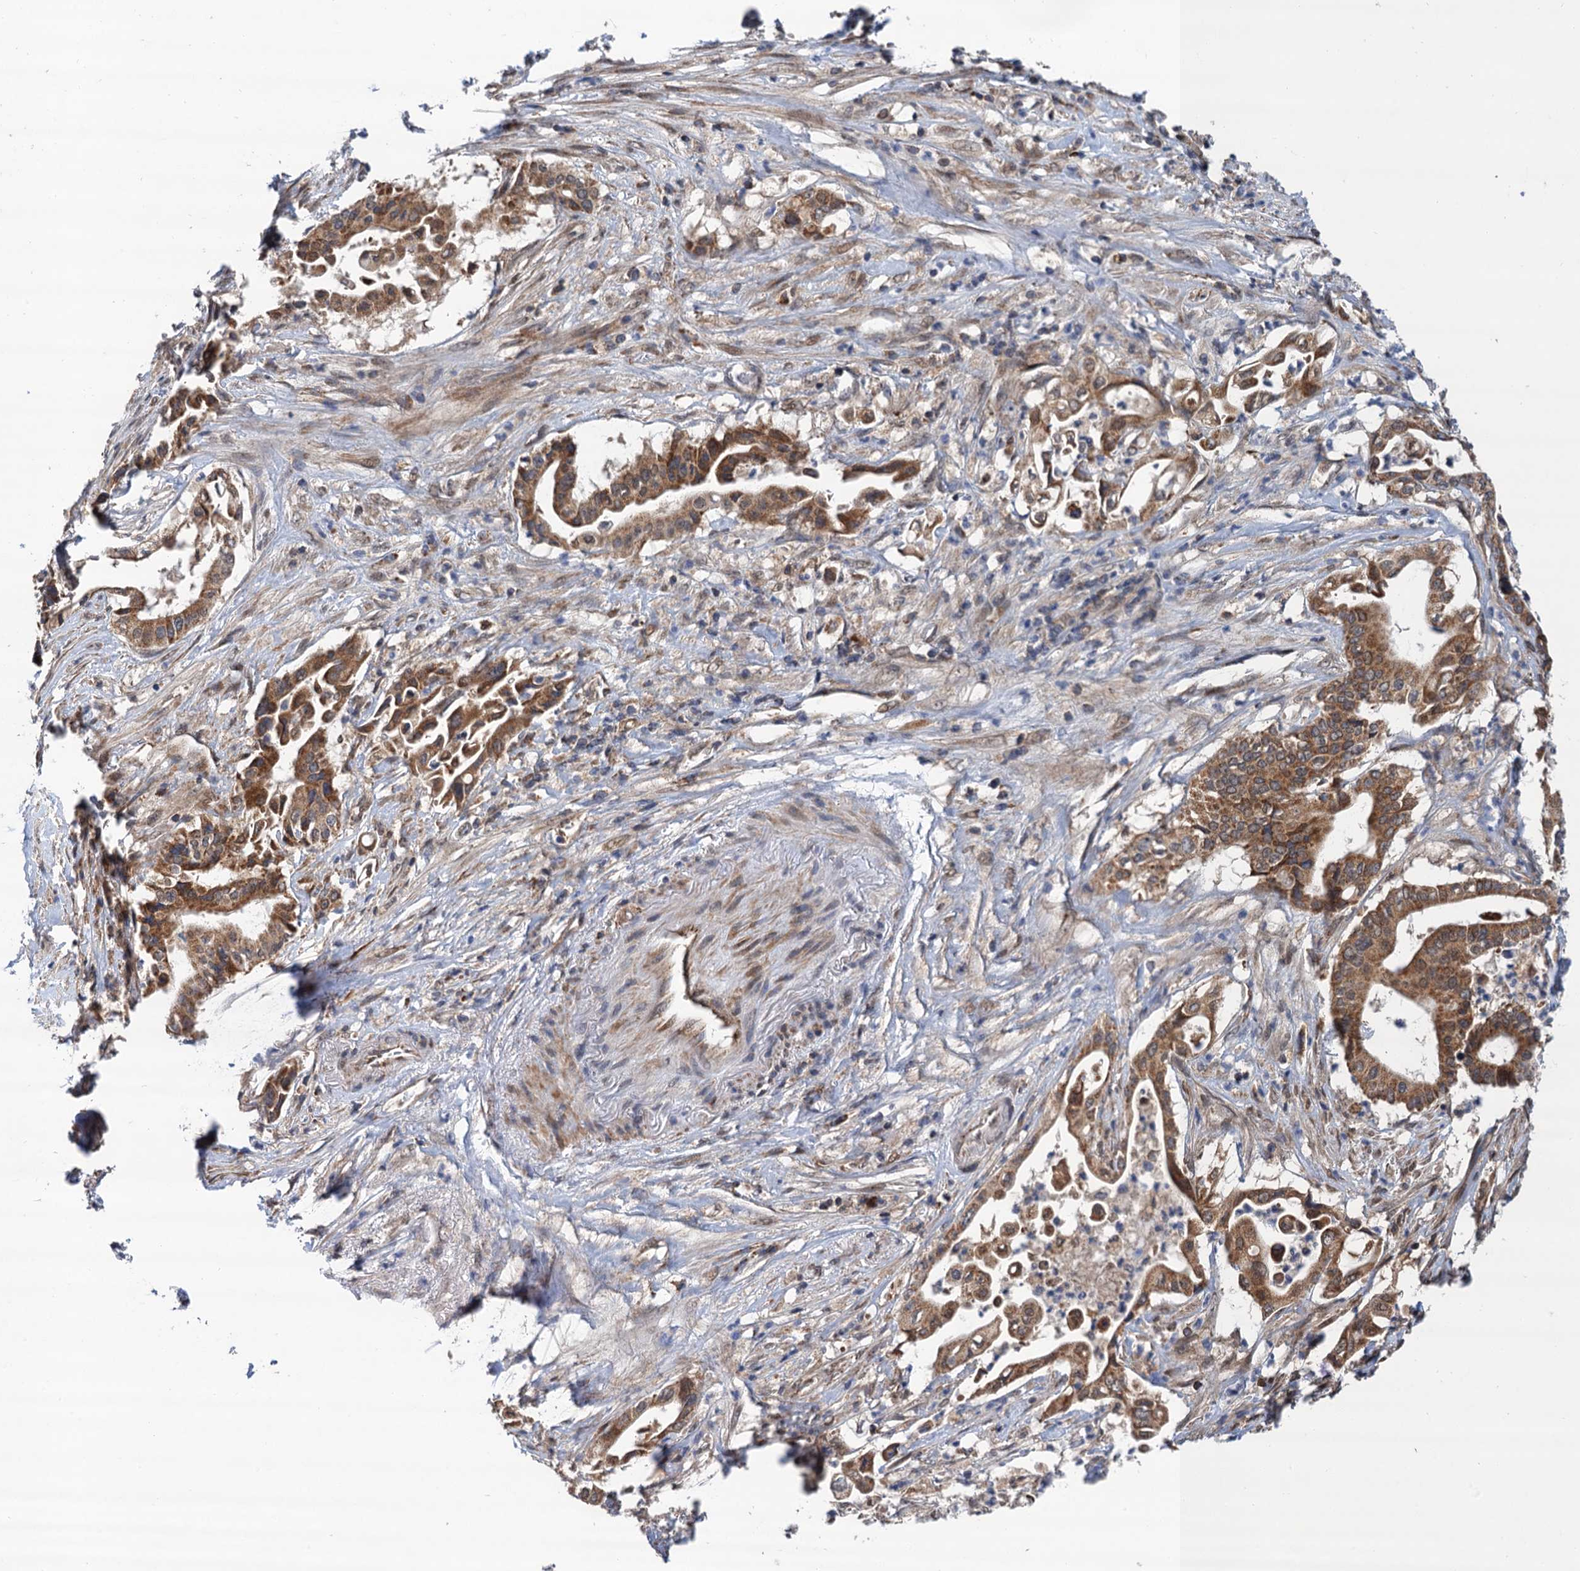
{"staining": {"intensity": "moderate", "quantity": ">75%", "location": "cytoplasmic/membranous"}, "tissue": "pancreatic cancer", "cell_type": "Tumor cells", "image_type": "cancer", "snomed": [{"axis": "morphology", "description": "Adenocarcinoma, NOS"}, {"axis": "topography", "description": "Pancreas"}], "caption": "Protein positivity by immunohistochemistry reveals moderate cytoplasmic/membranous expression in about >75% of tumor cells in pancreatic cancer.", "gene": "CMPK2", "patient": {"sex": "female", "age": 77}}